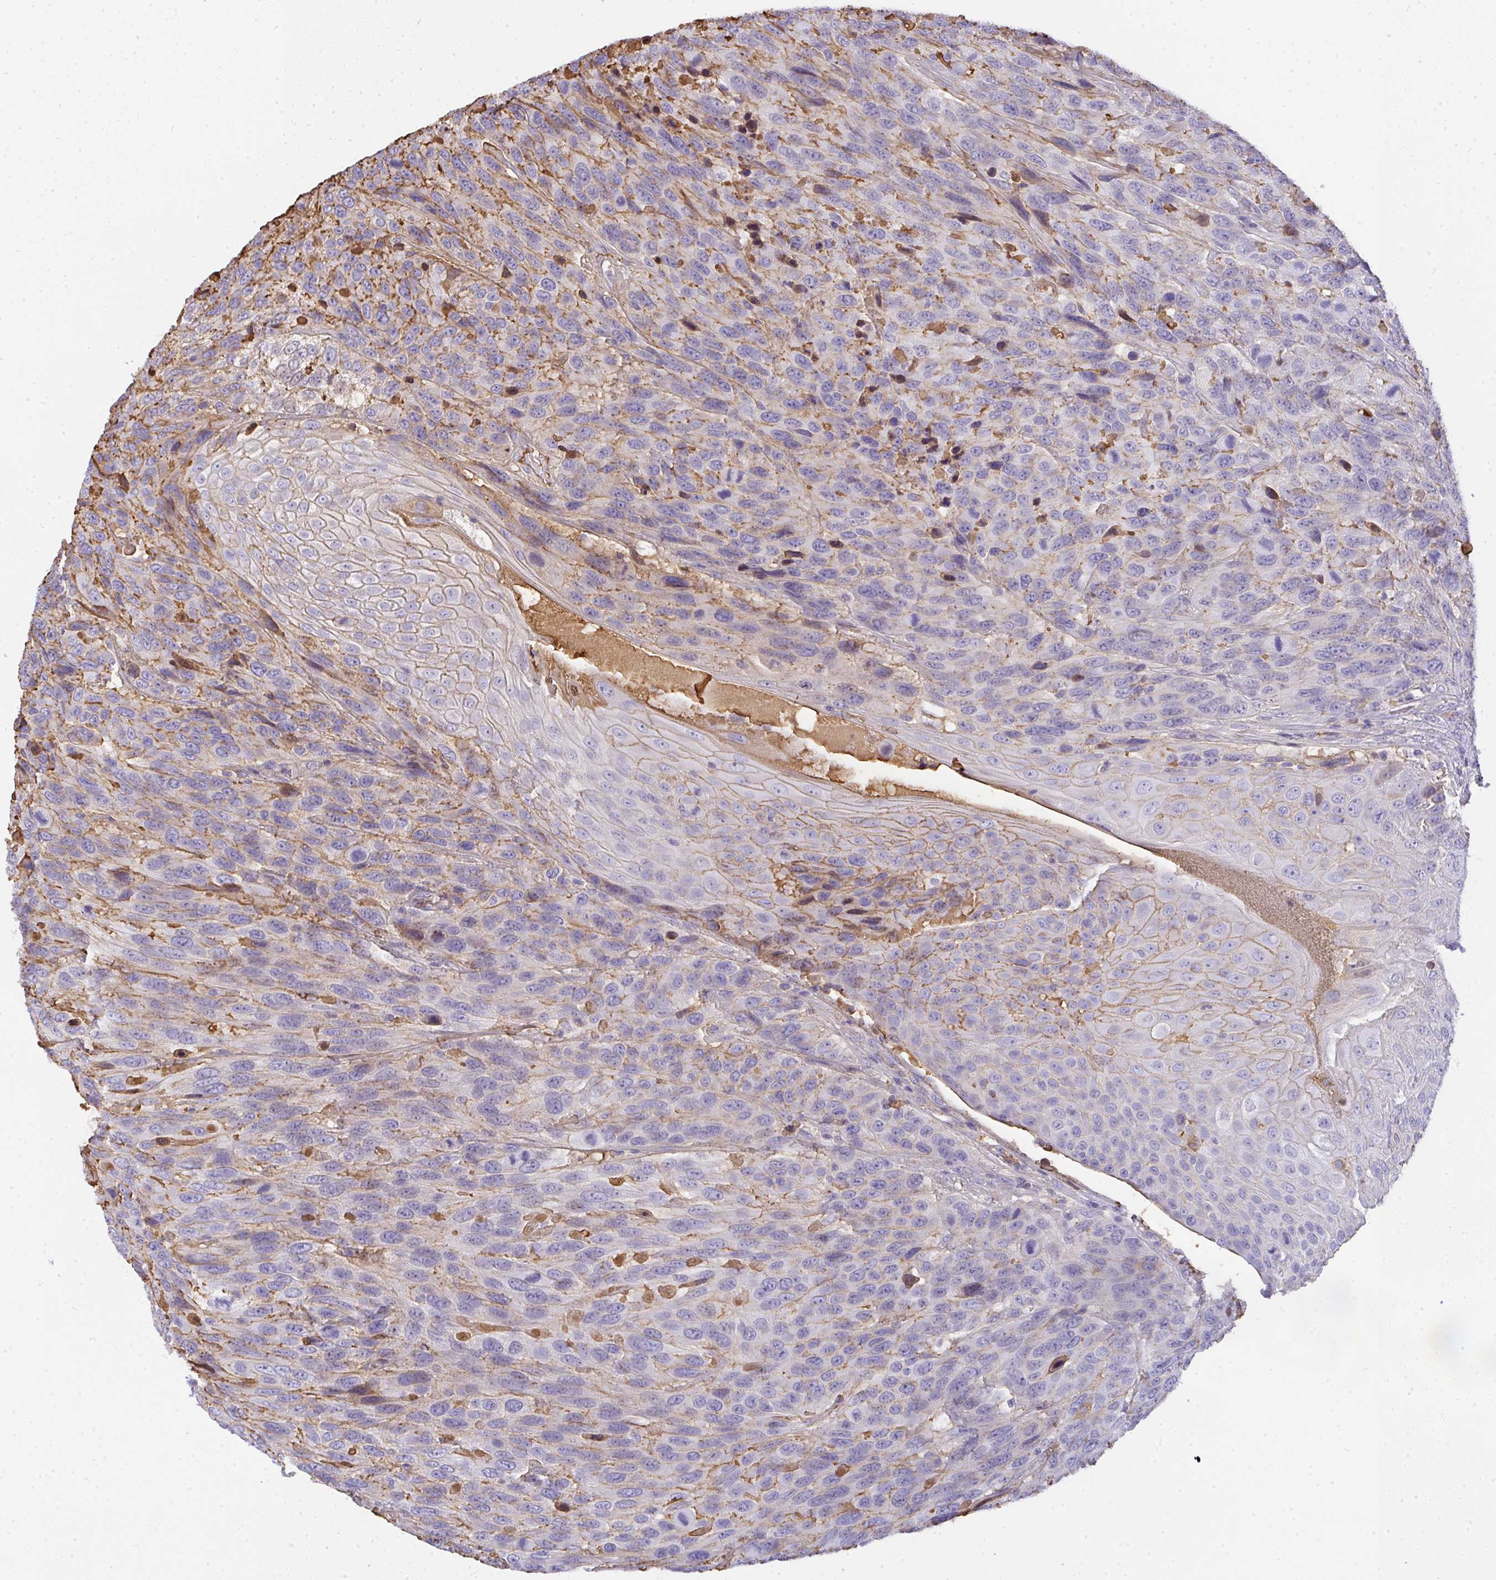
{"staining": {"intensity": "weak", "quantity": "<25%", "location": "cytoplasmic/membranous"}, "tissue": "urothelial cancer", "cell_type": "Tumor cells", "image_type": "cancer", "snomed": [{"axis": "morphology", "description": "Urothelial carcinoma, High grade"}, {"axis": "topography", "description": "Urinary bladder"}], "caption": "The histopathology image demonstrates no staining of tumor cells in urothelial cancer.", "gene": "SMYD5", "patient": {"sex": "female", "age": 70}}